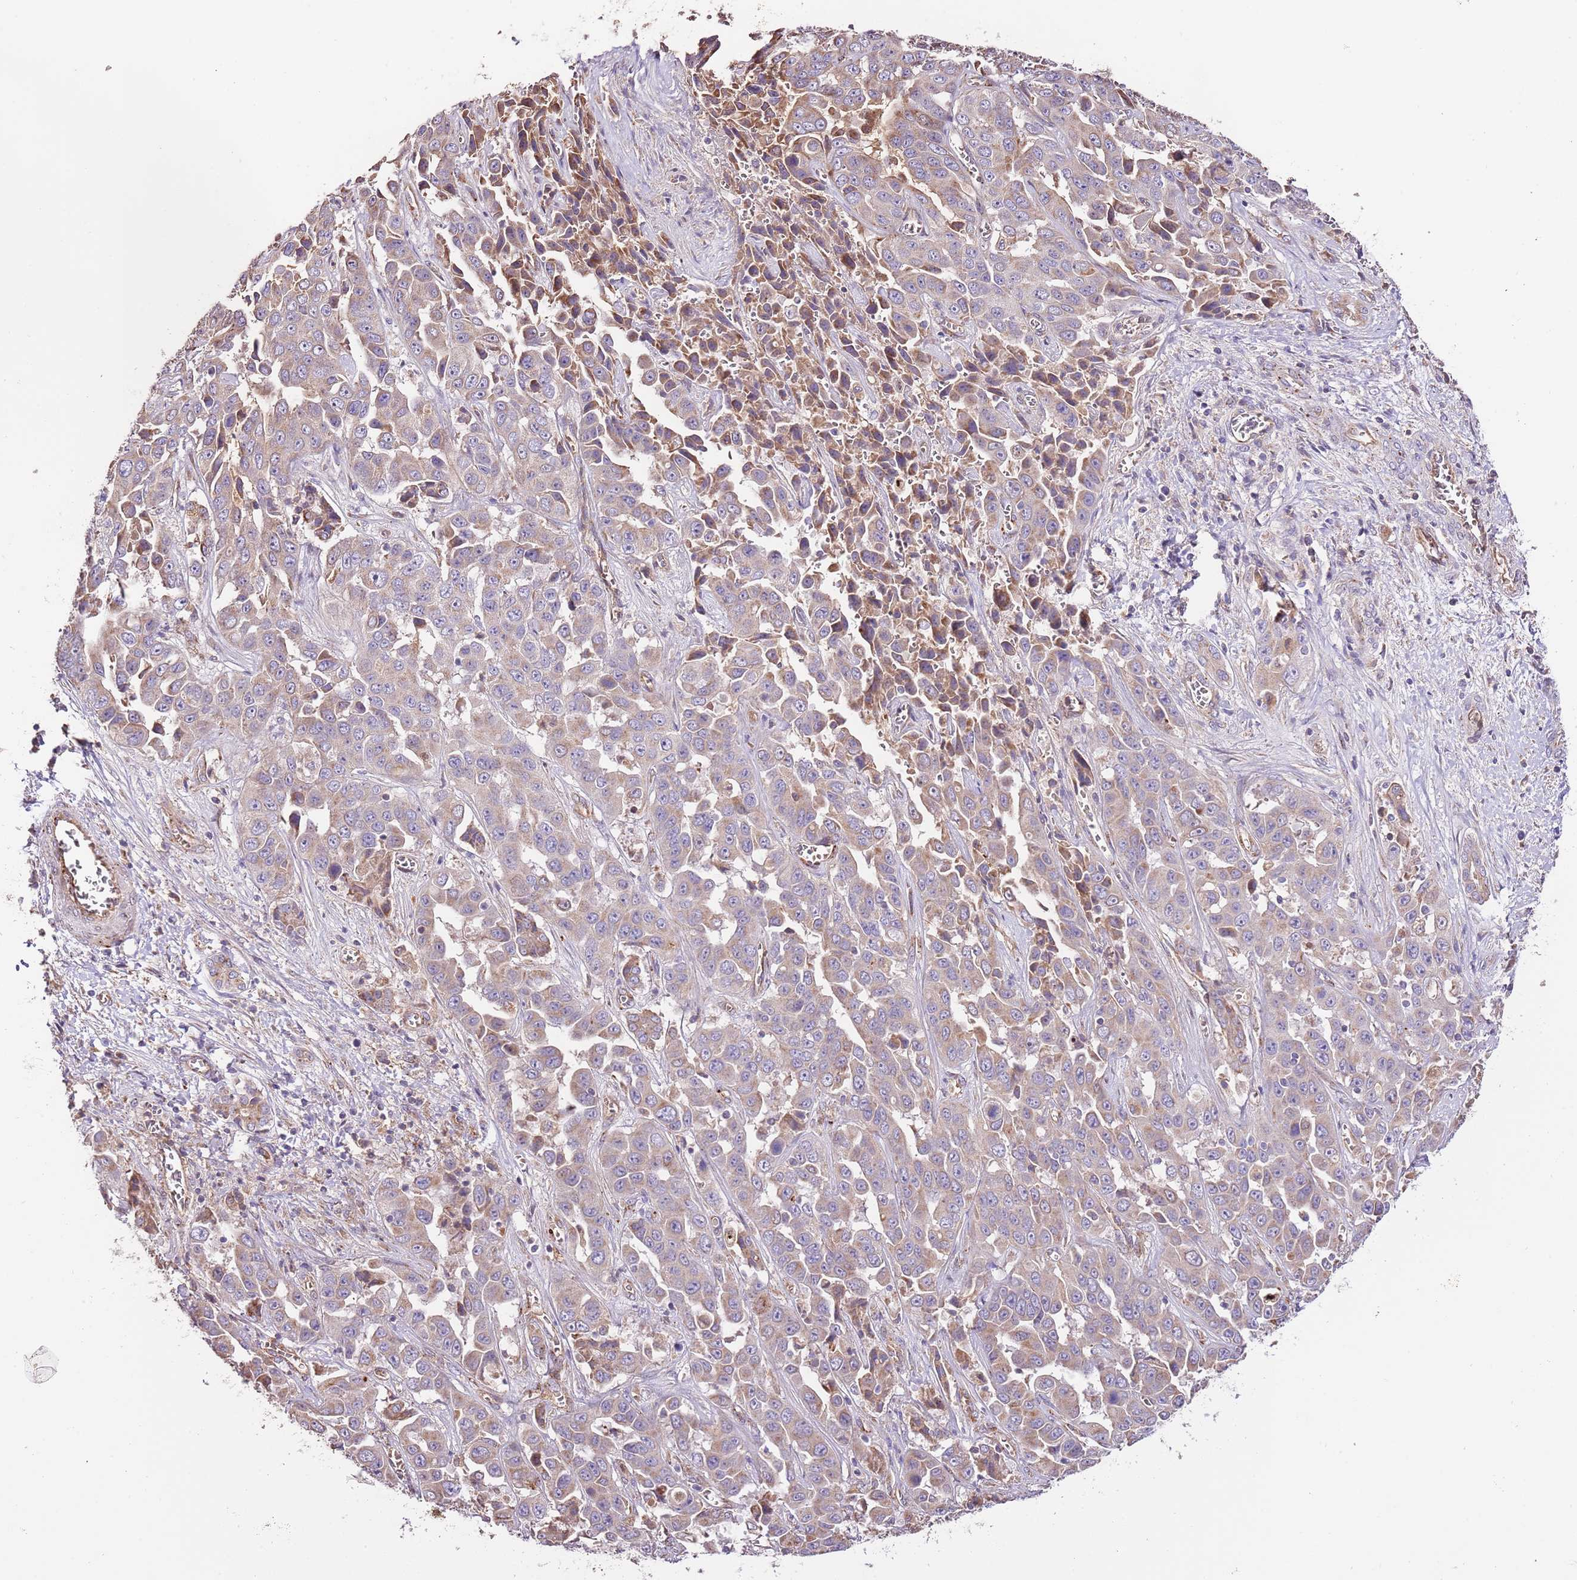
{"staining": {"intensity": "moderate", "quantity": "<25%", "location": "cytoplasmic/membranous"}, "tissue": "liver cancer", "cell_type": "Tumor cells", "image_type": "cancer", "snomed": [{"axis": "morphology", "description": "Cholangiocarcinoma"}, {"axis": "topography", "description": "Liver"}], "caption": "An immunohistochemistry (IHC) micrograph of neoplastic tissue is shown. Protein staining in brown shows moderate cytoplasmic/membranous positivity in liver cancer within tumor cells. Using DAB (brown) and hematoxylin (blue) stains, captured at high magnification using brightfield microscopy.", "gene": "DOCK6", "patient": {"sex": "female", "age": 52}}